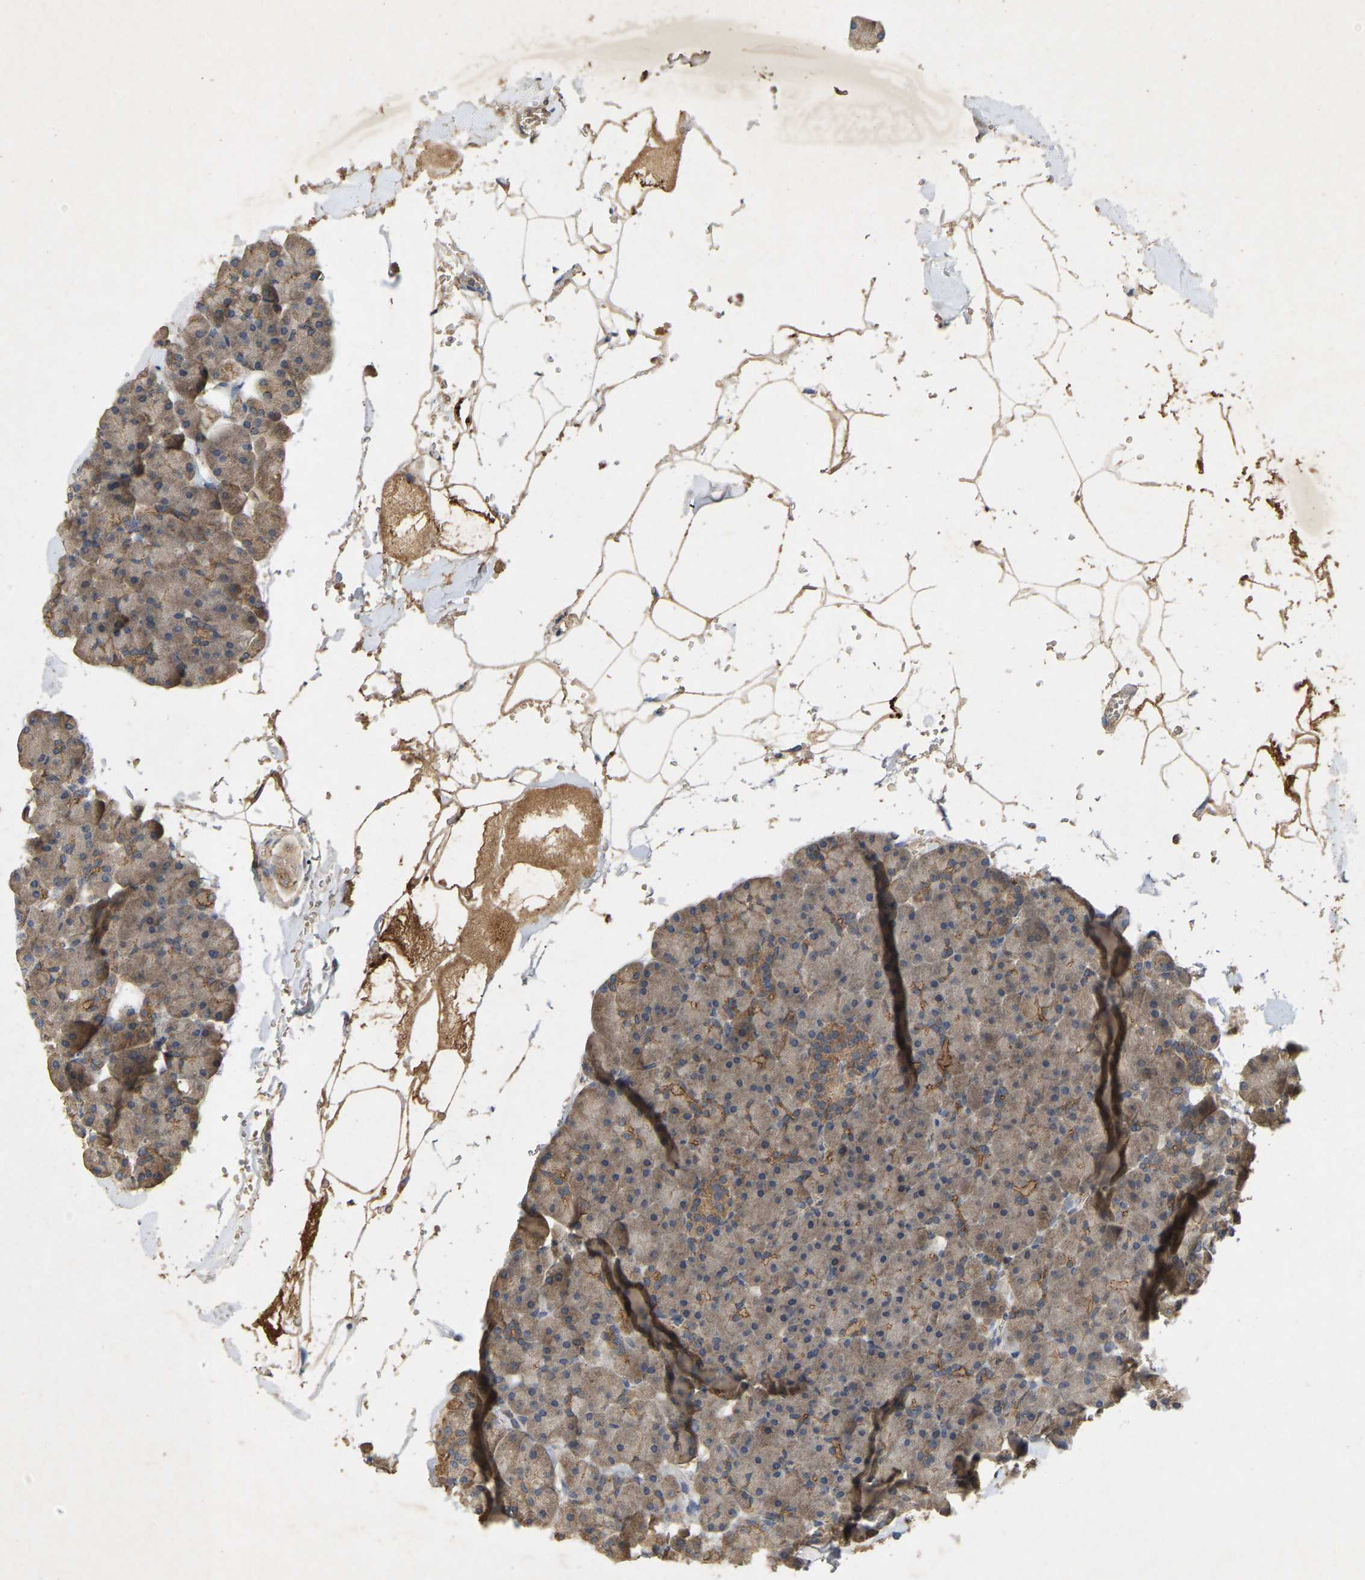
{"staining": {"intensity": "weak", "quantity": "25%-75%", "location": "cytoplasmic/membranous"}, "tissue": "pancreas", "cell_type": "Exocrine glandular cells", "image_type": "normal", "snomed": [{"axis": "morphology", "description": "Normal tissue, NOS"}, {"axis": "topography", "description": "Pancreas"}], "caption": "Pancreas stained with a brown dye shows weak cytoplasmic/membranous positive expression in about 25%-75% of exocrine glandular cells.", "gene": "LPAR2", "patient": {"sex": "male", "age": 35}}